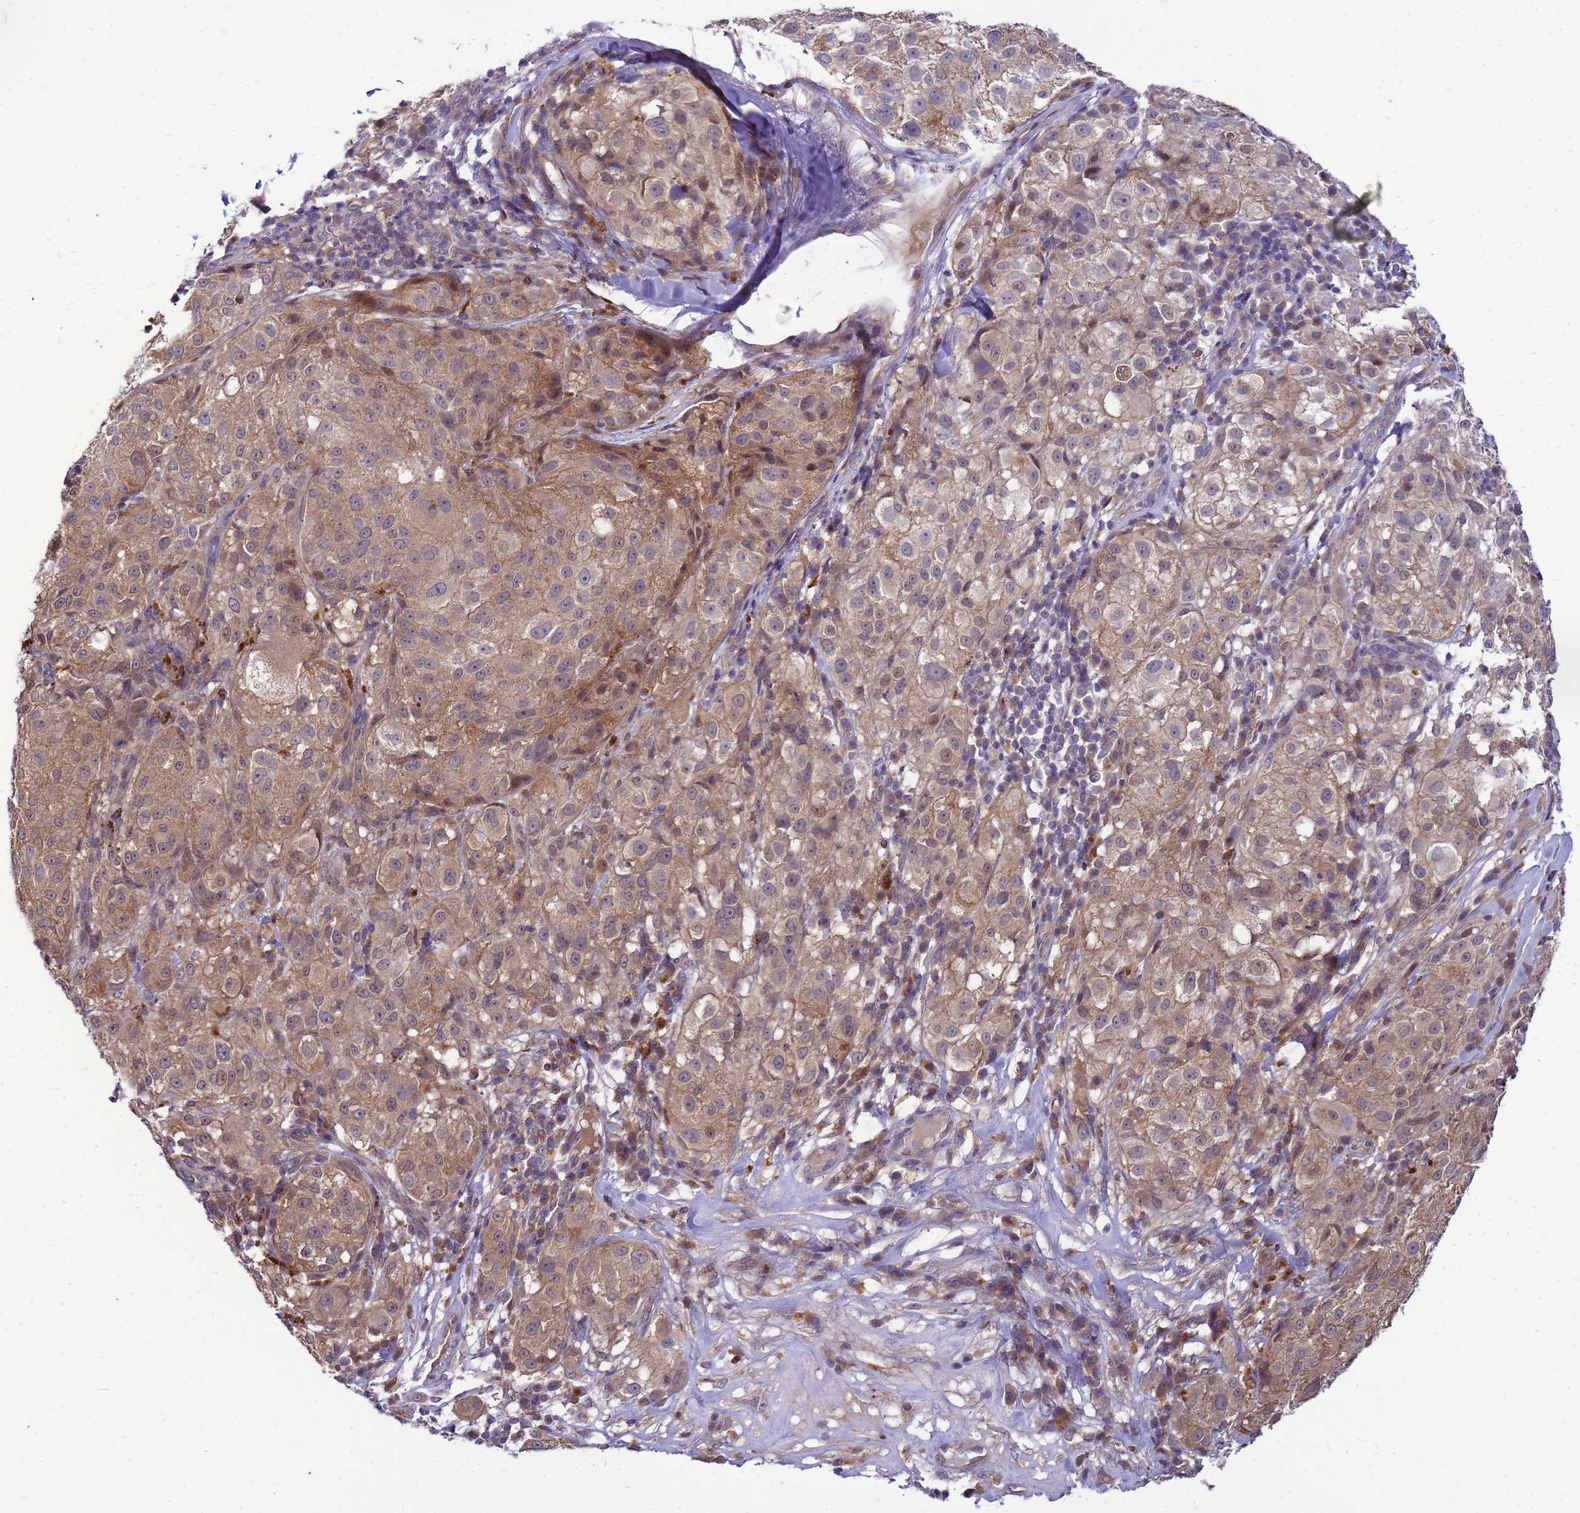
{"staining": {"intensity": "moderate", "quantity": ">75%", "location": "cytoplasmic/membranous"}, "tissue": "melanoma", "cell_type": "Tumor cells", "image_type": "cancer", "snomed": [{"axis": "morphology", "description": "Necrosis, NOS"}, {"axis": "morphology", "description": "Malignant melanoma, NOS"}, {"axis": "topography", "description": "Skin"}], "caption": "Protein expression analysis of malignant melanoma reveals moderate cytoplasmic/membranous staining in about >75% of tumor cells.", "gene": "ENOPH1", "patient": {"sex": "female", "age": 87}}